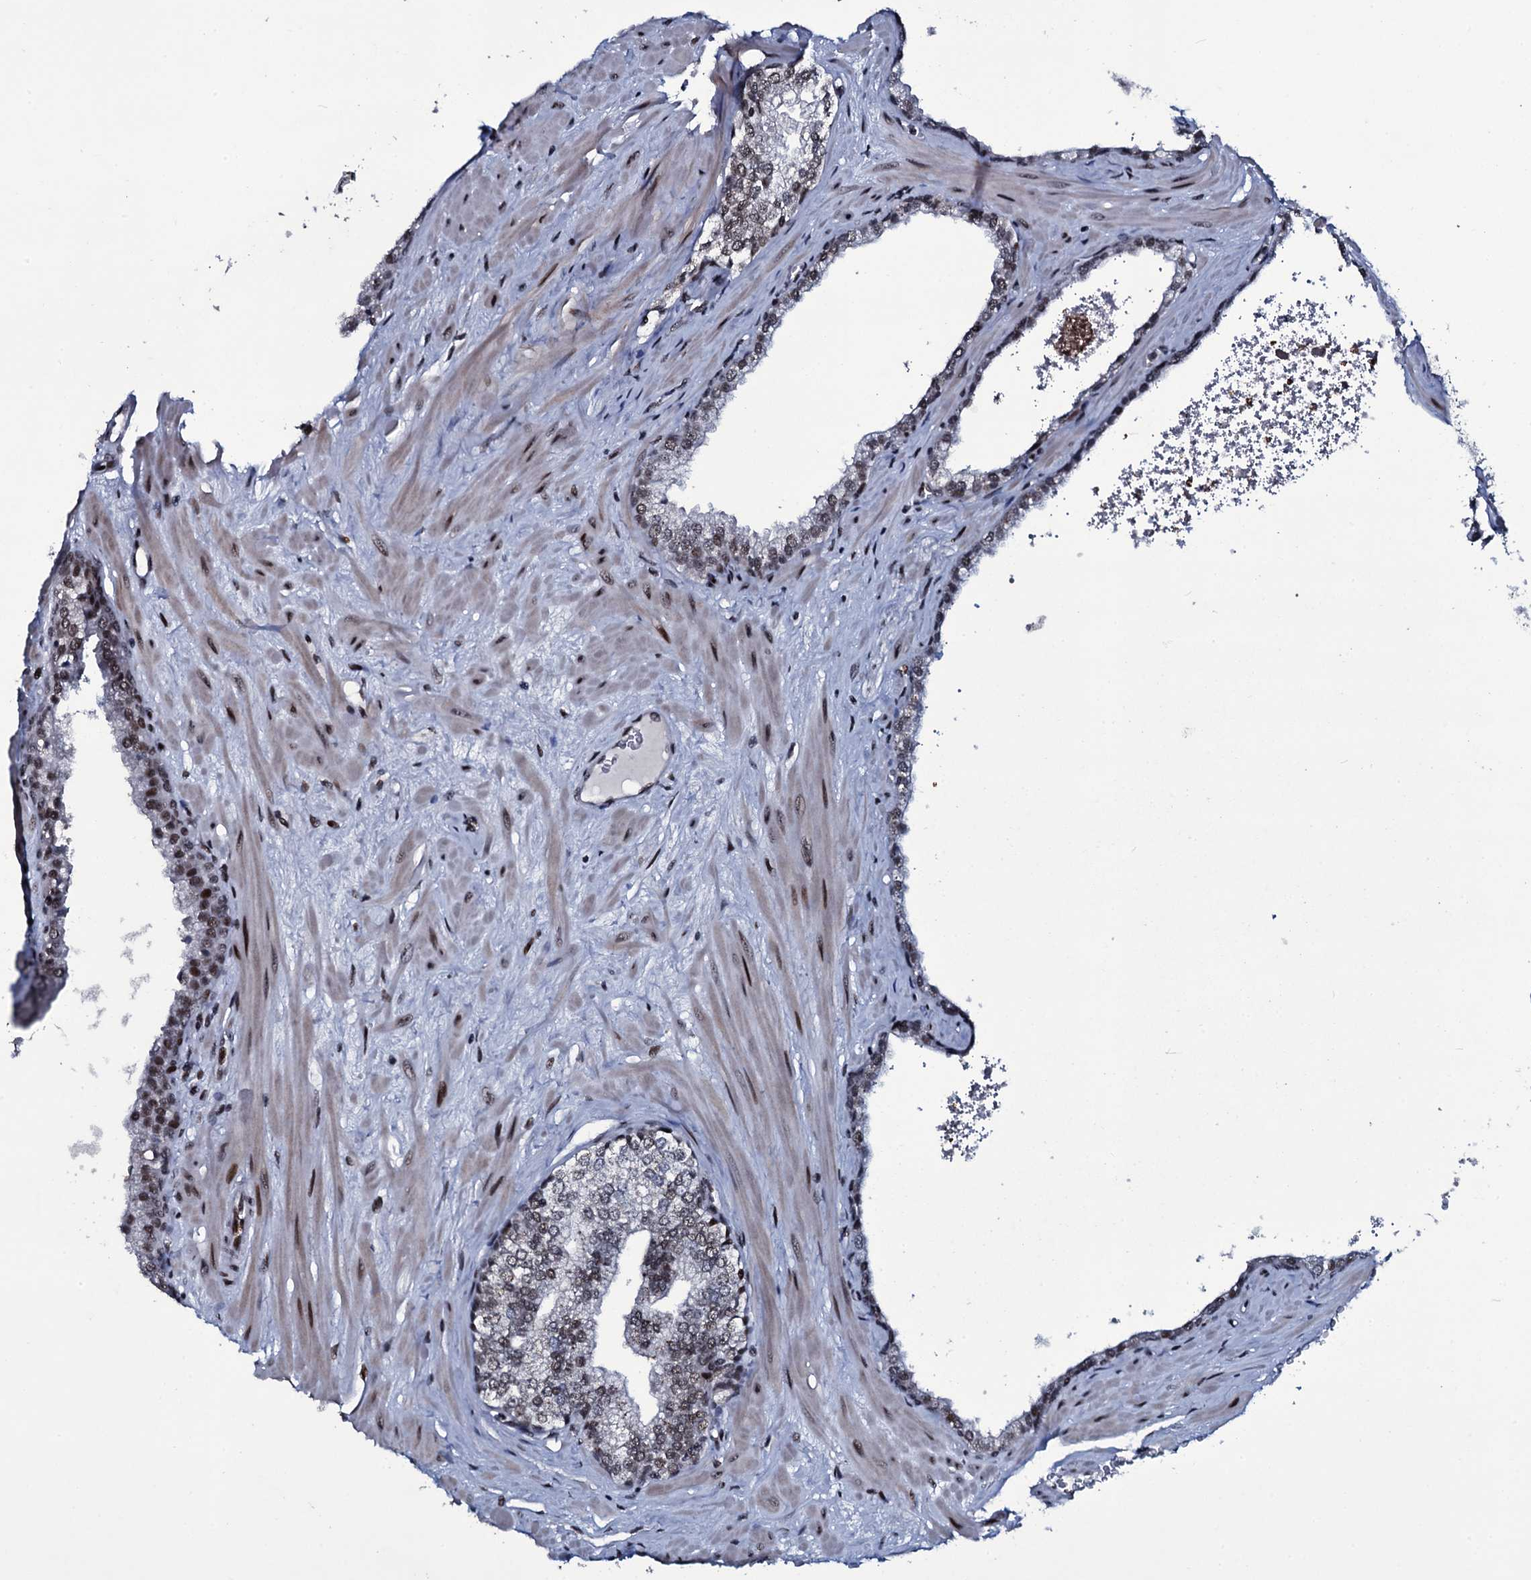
{"staining": {"intensity": "moderate", "quantity": ">75%", "location": "nuclear"}, "tissue": "prostate", "cell_type": "Glandular cells", "image_type": "normal", "snomed": [{"axis": "morphology", "description": "Normal tissue, NOS"}, {"axis": "topography", "description": "Prostate"}], "caption": "Glandular cells exhibit medium levels of moderate nuclear staining in approximately >75% of cells in unremarkable human prostate.", "gene": "ZMIZ2", "patient": {"sex": "male", "age": 60}}